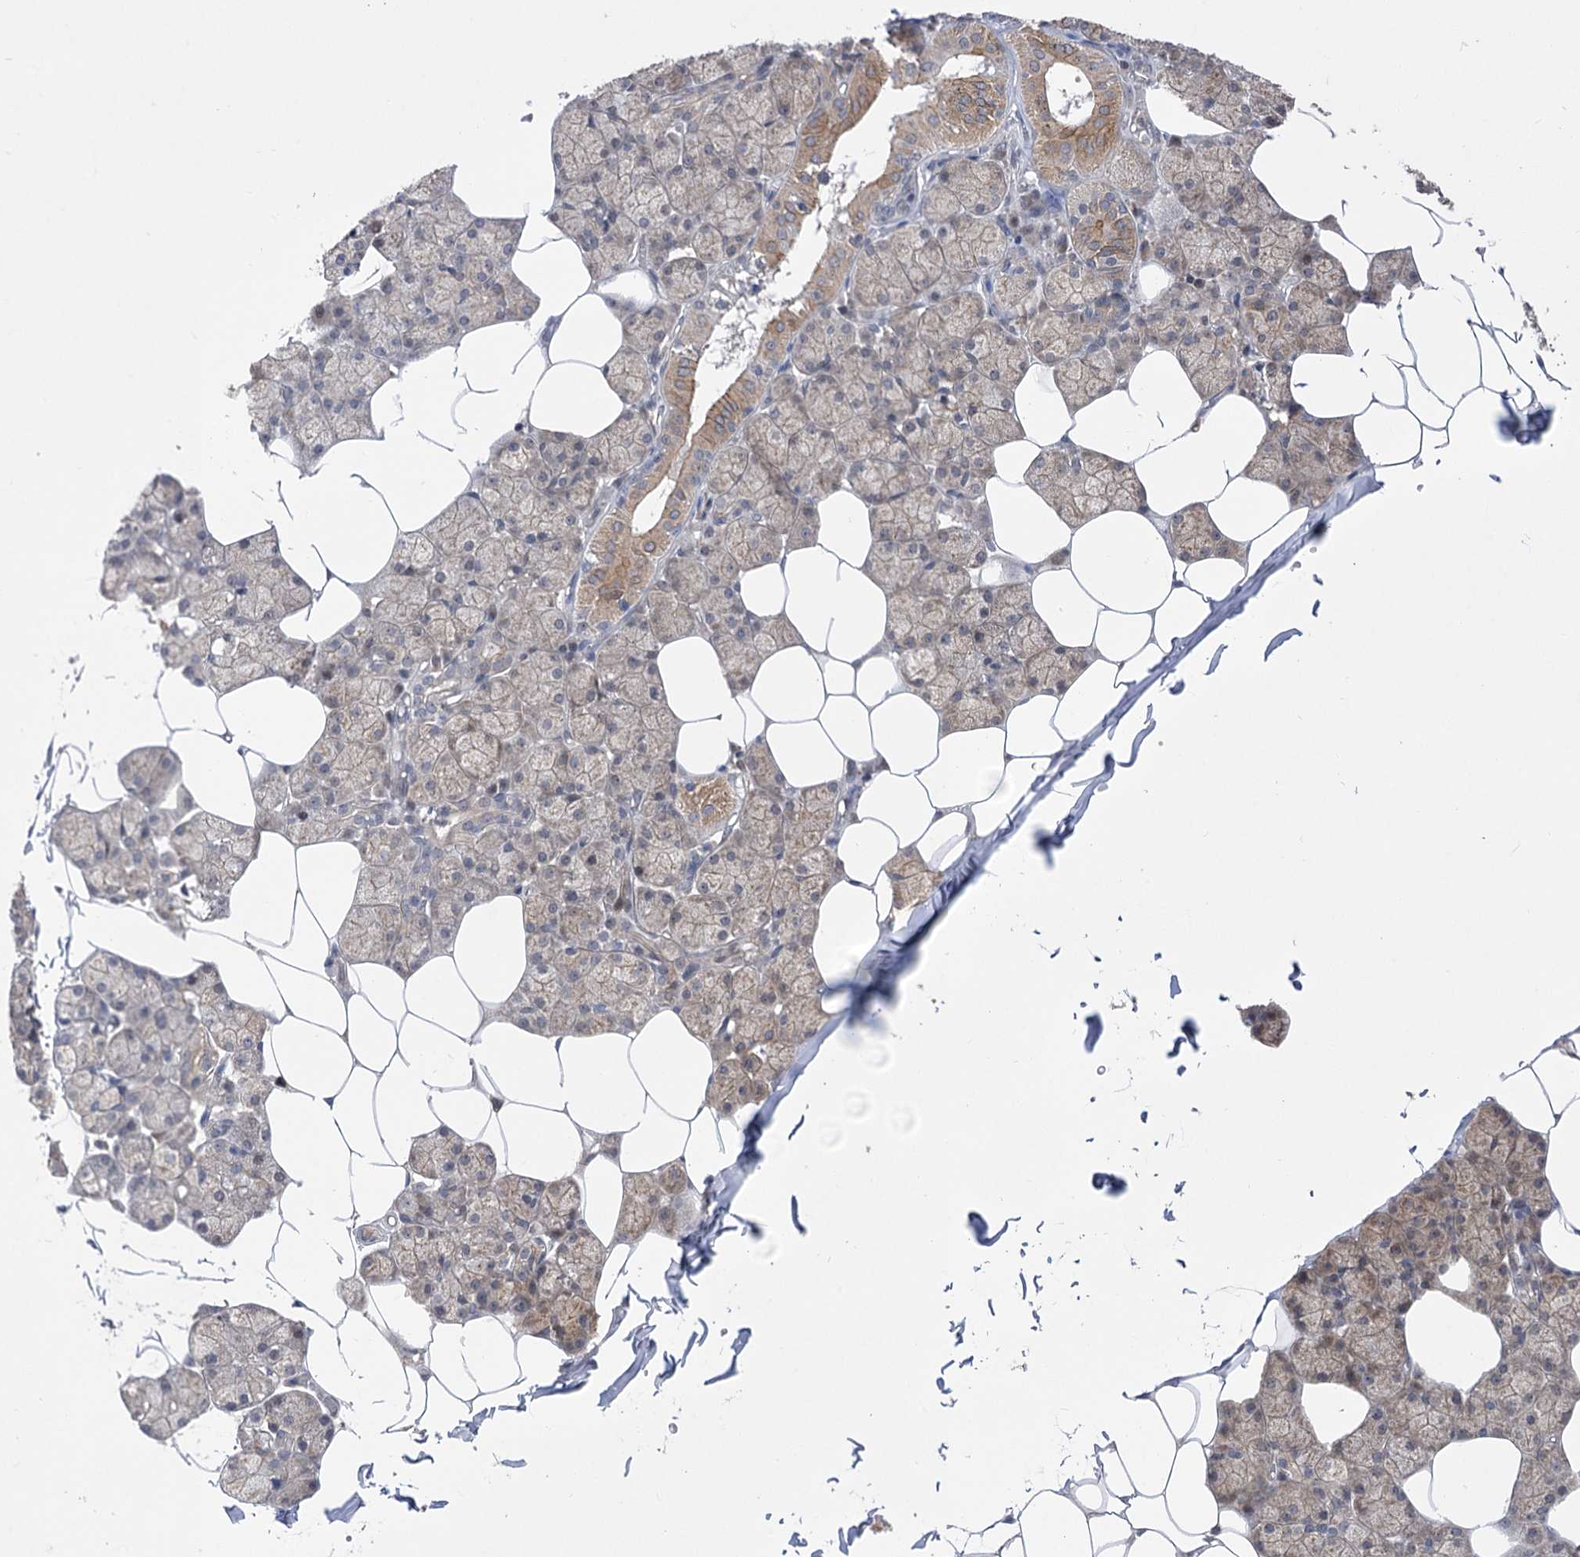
{"staining": {"intensity": "moderate", "quantity": "25%-75%", "location": "cytoplasmic/membranous"}, "tissue": "salivary gland", "cell_type": "Glandular cells", "image_type": "normal", "snomed": [{"axis": "morphology", "description": "Normal tissue, NOS"}, {"axis": "topography", "description": "Salivary gland"}], "caption": "Immunohistochemical staining of benign salivary gland demonstrates medium levels of moderate cytoplasmic/membranous staining in approximately 25%-75% of glandular cells. (Brightfield microscopy of DAB IHC at high magnification).", "gene": "HELT", "patient": {"sex": "male", "age": 62}}